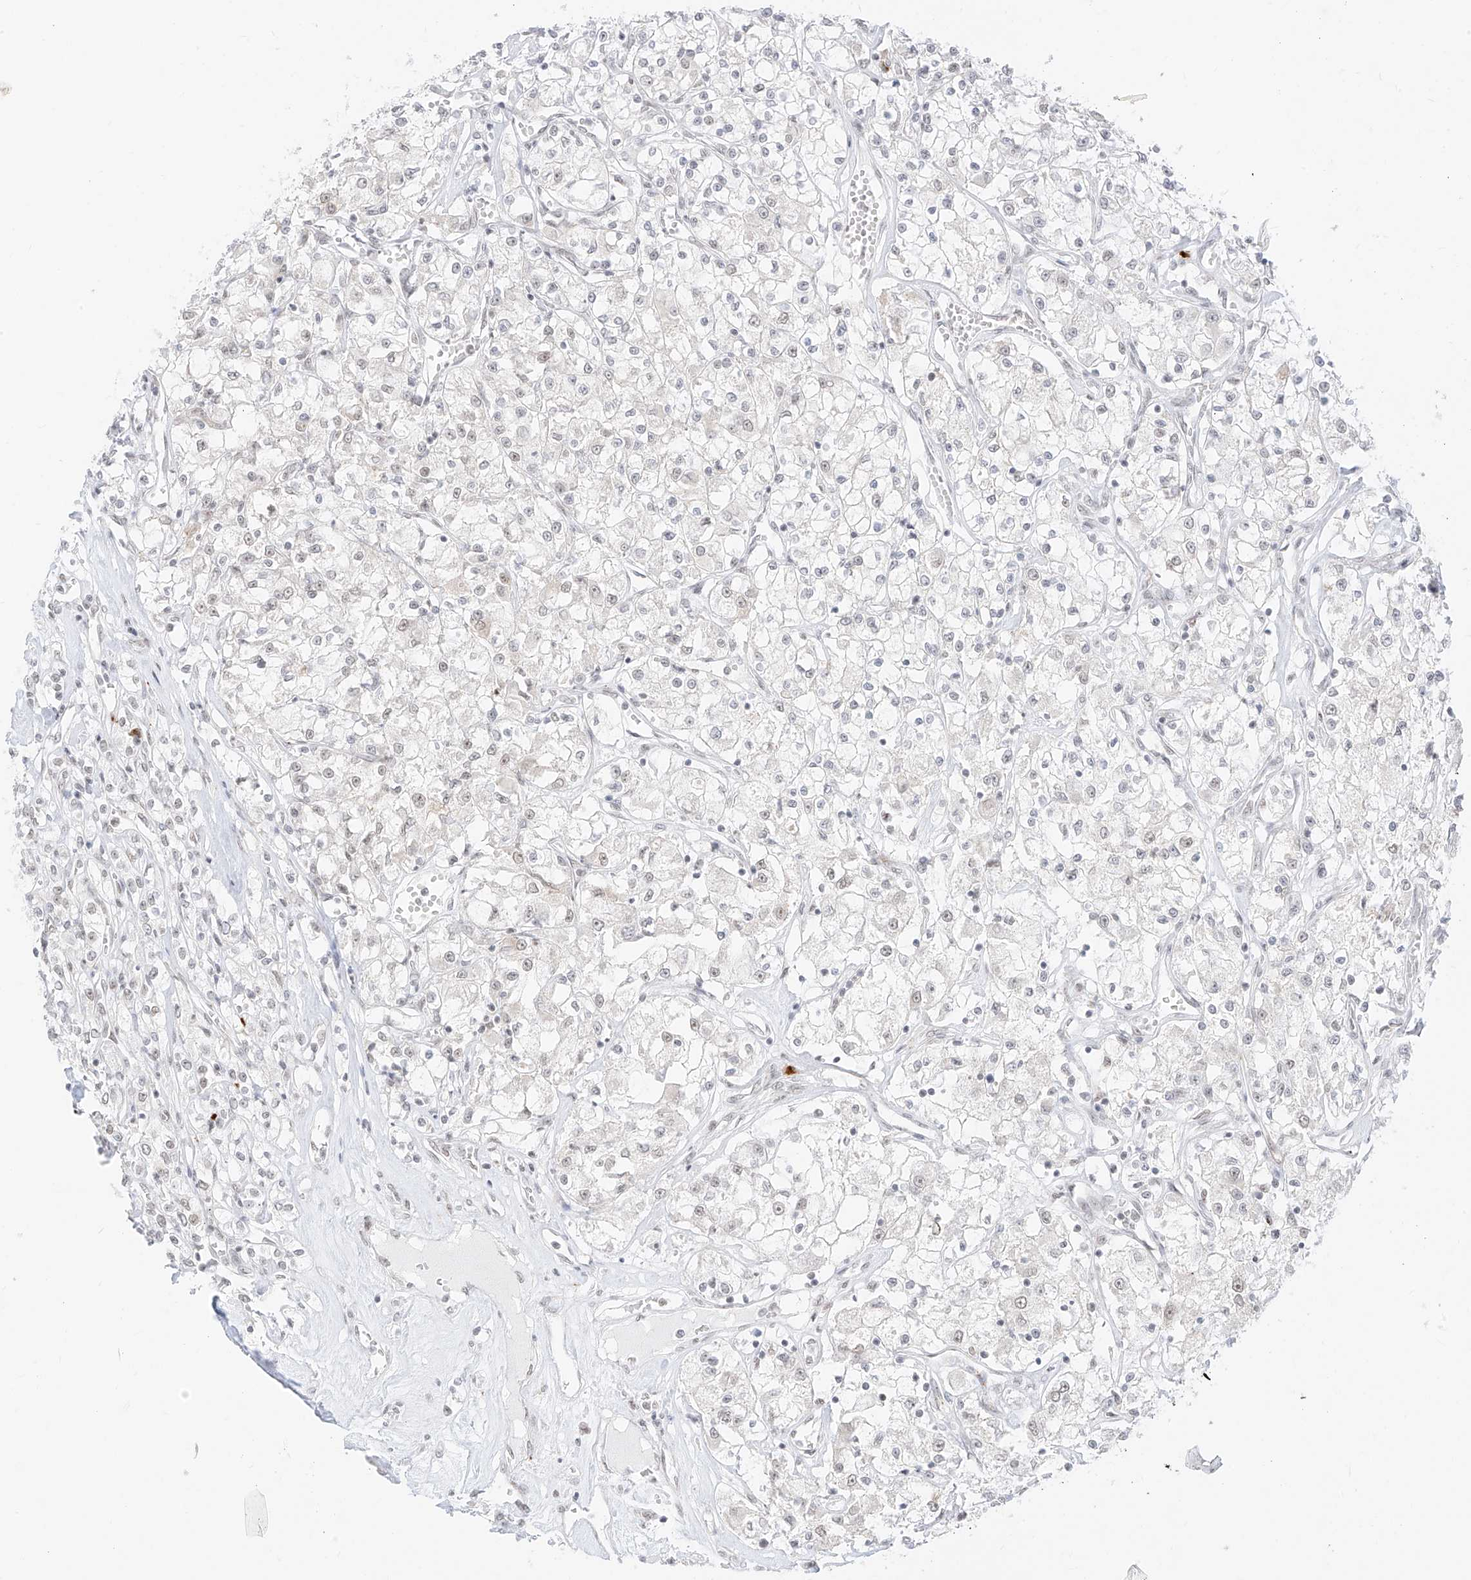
{"staining": {"intensity": "weak", "quantity": "<25%", "location": "nuclear"}, "tissue": "renal cancer", "cell_type": "Tumor cells", "image_type": "cancer", "snomed": [{"axis": "morphology", "description": "Adenocarcinoma, NOS"}, {"axis": "topography", "description": "Kidney"}], "caption": "Histopathology image shows no protein staining in tumor cells of renal adenocarcinoma tissue.", "gene": "SUPT5H", "patient": {"sex": "female", "age": 59}}